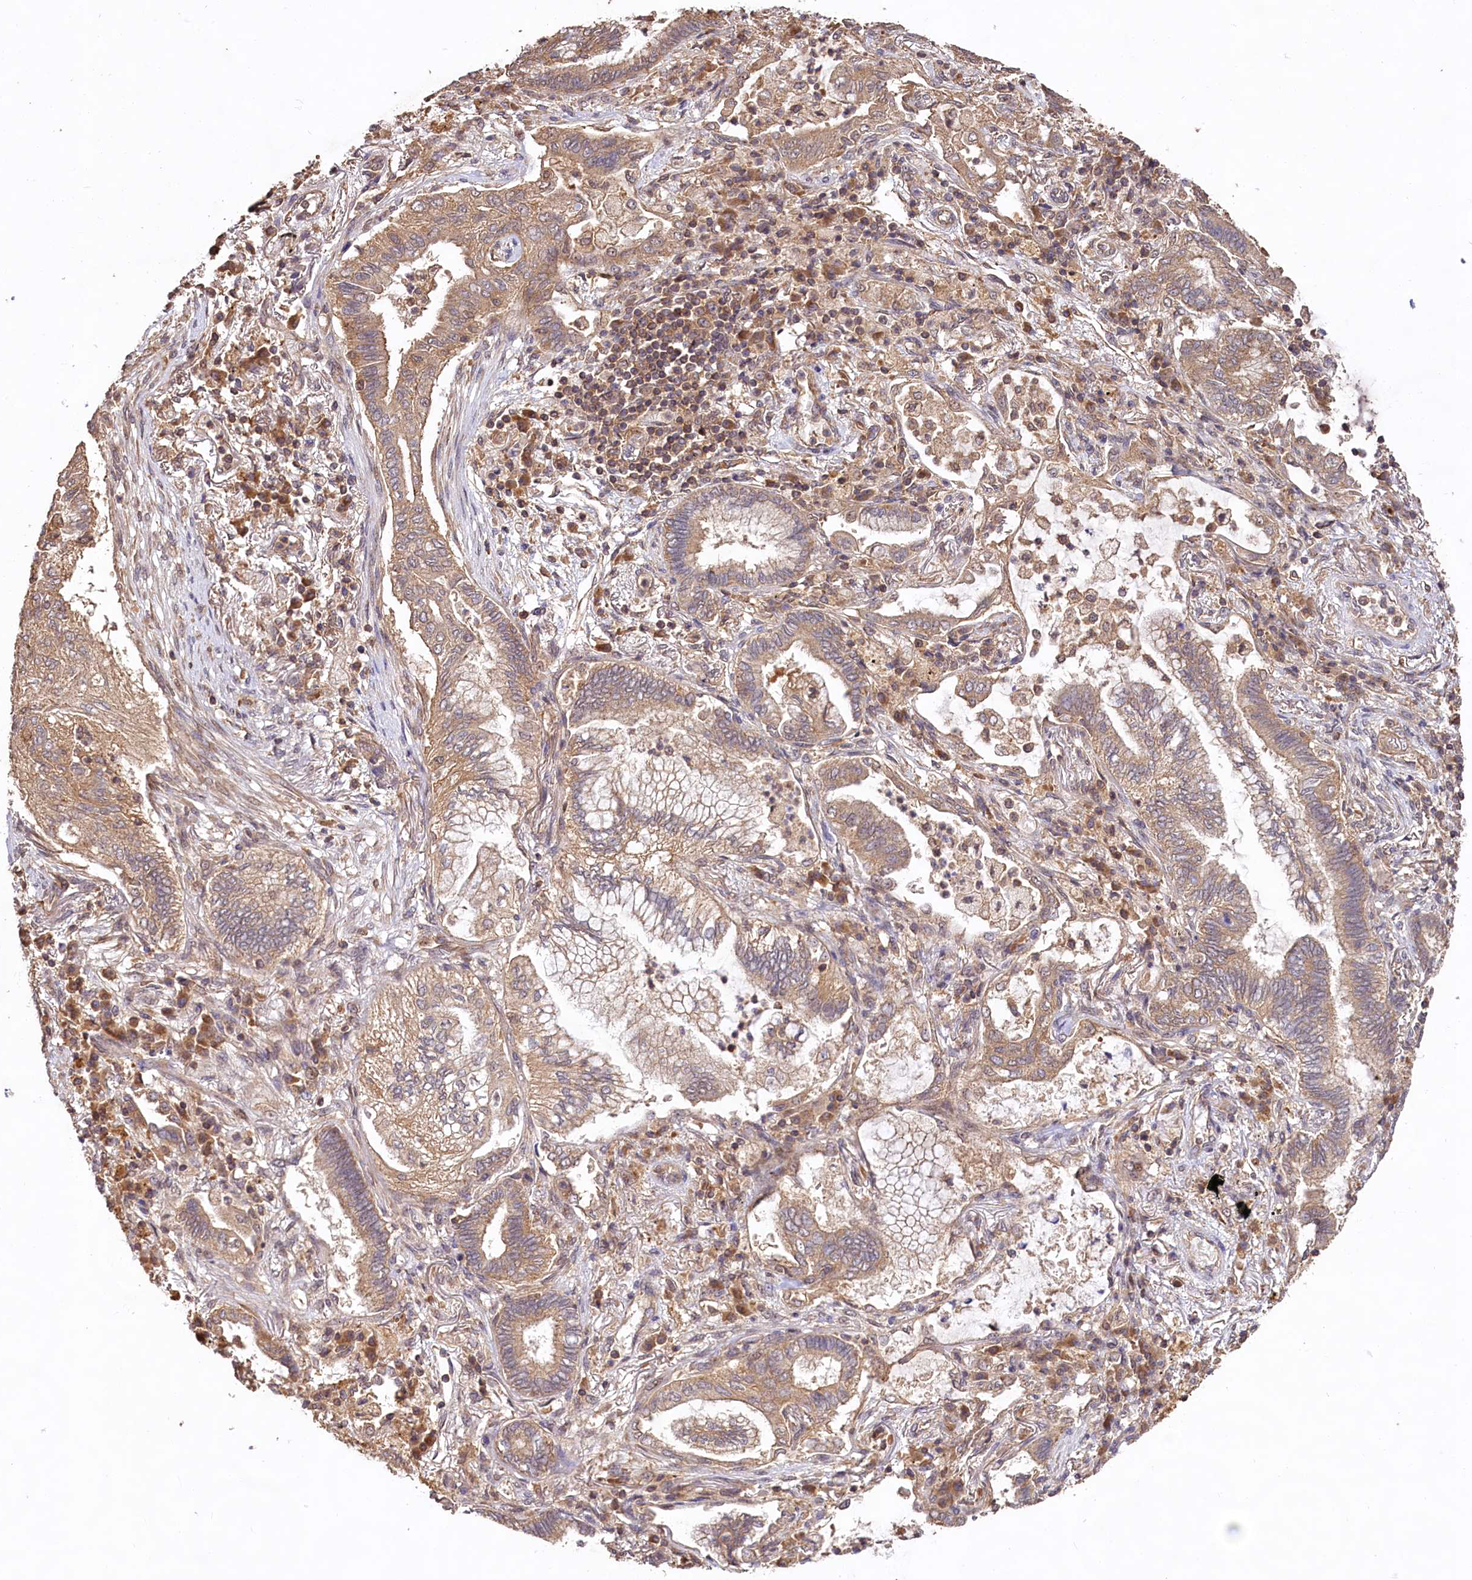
{"staining": {"intensity": "weak", "quantity": ">75%", "location": "cytoplasmic/membranous"}, "tissue": "lung cancer", "cell_type": "Tumor cells", "image_type": "cancer", "snomed": [{"axis": "morphology", "description": "Adenocarcinoma, NOS"}, {"axis": "topography", "description": "Lung"}], "caption": "Lung cancer tissue displays weak cytoplasmic/membranous expression in approximately >75% of tumor cells, visualized by immunohistochemistry. Nuclei are stained in blue.", "gene": "RRP8", "patient": {"sex": "female", "age": 70}}